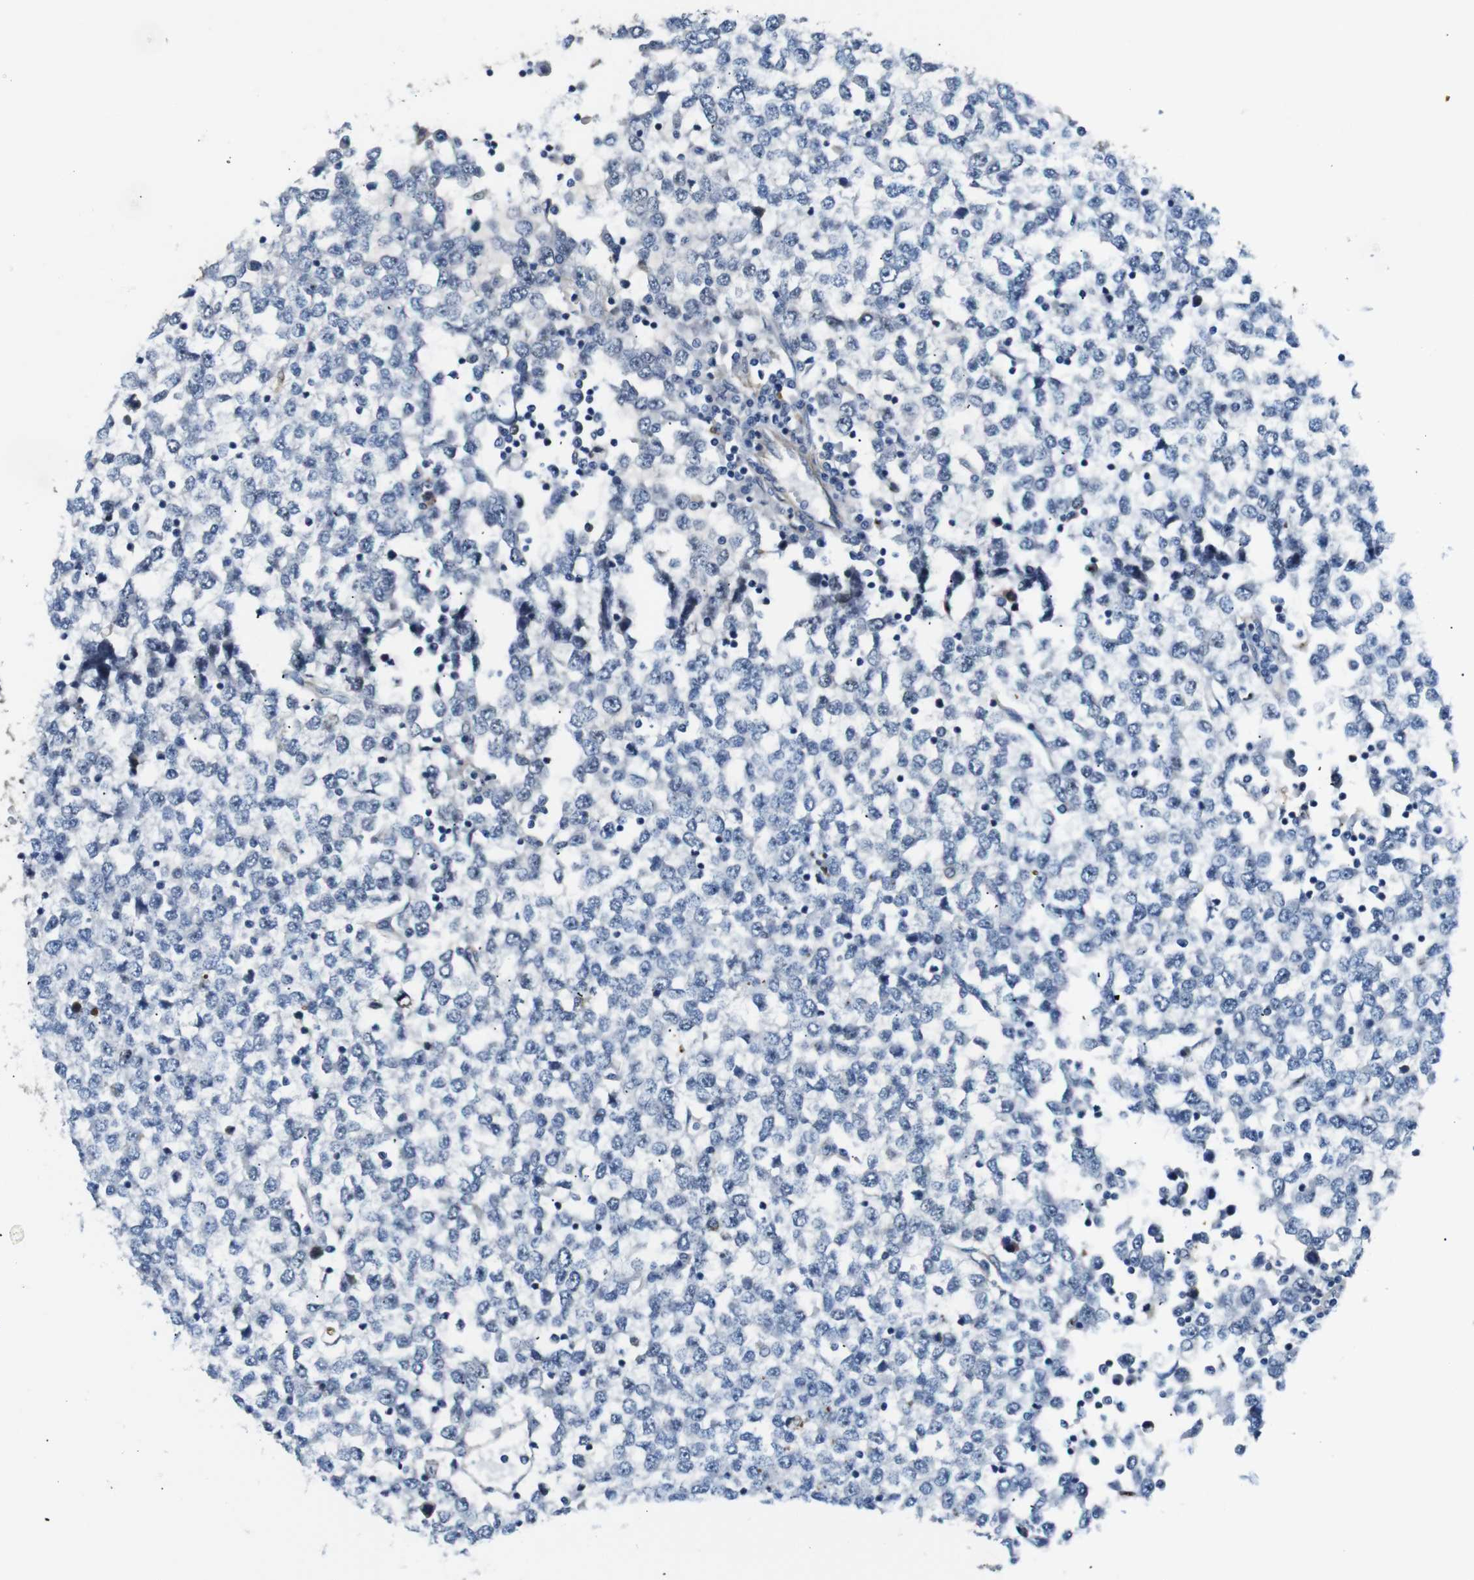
{"staining": {"intensity": "strong", "quantity": "25%-75%", "location": "nuclear"}, "tissue": "testis cancer", "cell_type": "Tumor cells", "image_type": "cancer", "snomed": [{"axis": "morphology", "description": "Seminoma, NOS"}, {"axis": "topography", "description": "Testis"}], "caption": "Human testis seminoma stained with a protein marker exhibits strong staining in tumor cells.", "gene": "PARN", "patient": {"sex": "male", "age": 65}}